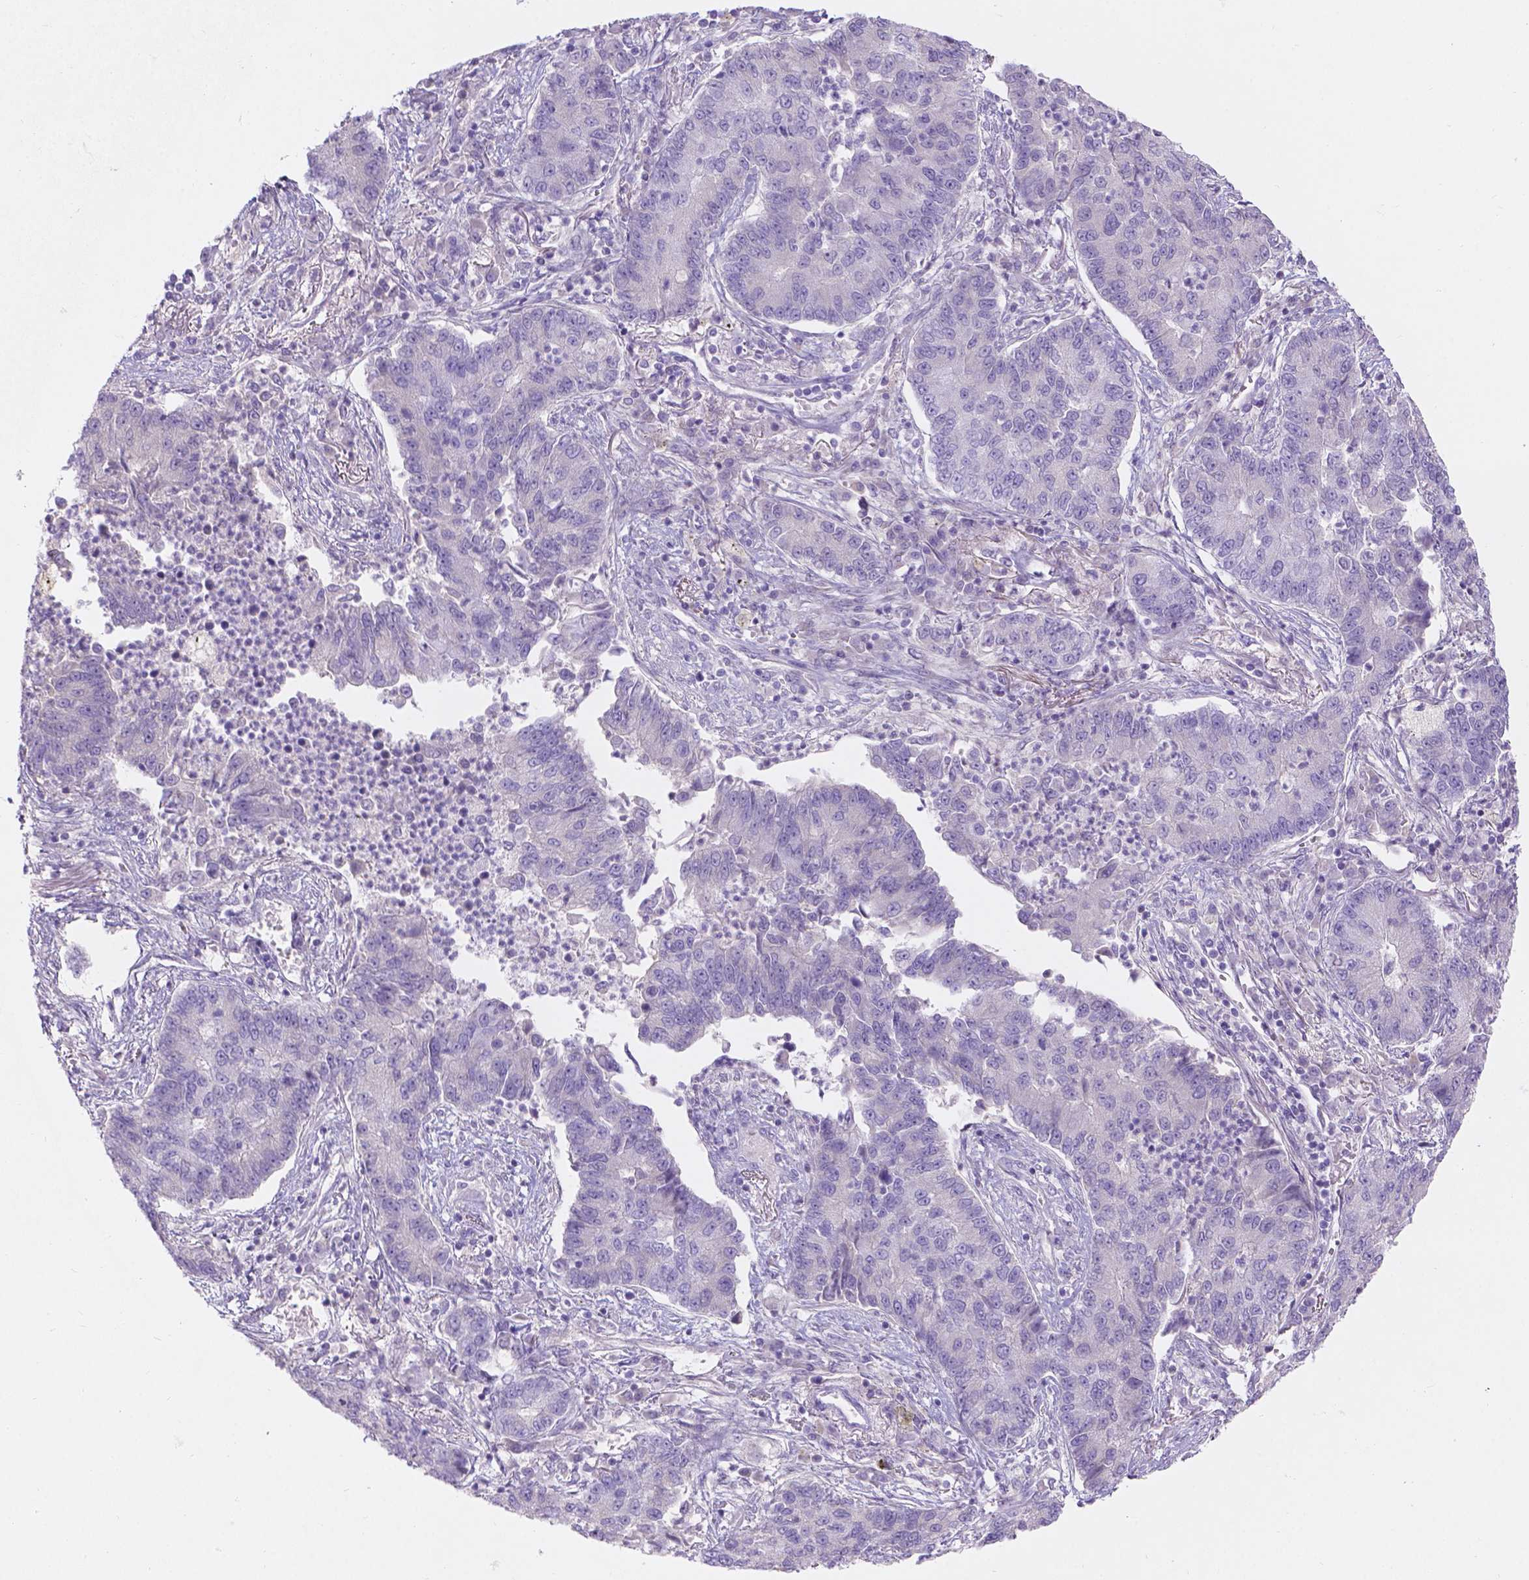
{"staining": {"intensity": "negative", "quantity": "none", "location": "none"}, "tissue": "lung cancer", "cell_type": "Tumor cells", "image_type": "cancer", "snomed": [{"axis": "morphology", "description": "Adenocarcinoma, NOS"}, {"axis": "topography", "description": "Lung"}], "caption": "IHC histopathology image of neoplastic tissue: human lung cancer (adenocarcinoma) stained with DAB (3,3'-diaminobenzidine) reveals no significant protein expression in tumor cells. (DAB IHC, high magnification).", "gene": "GAL3ST2", "patient": {"sex": "female", "age": 57}}